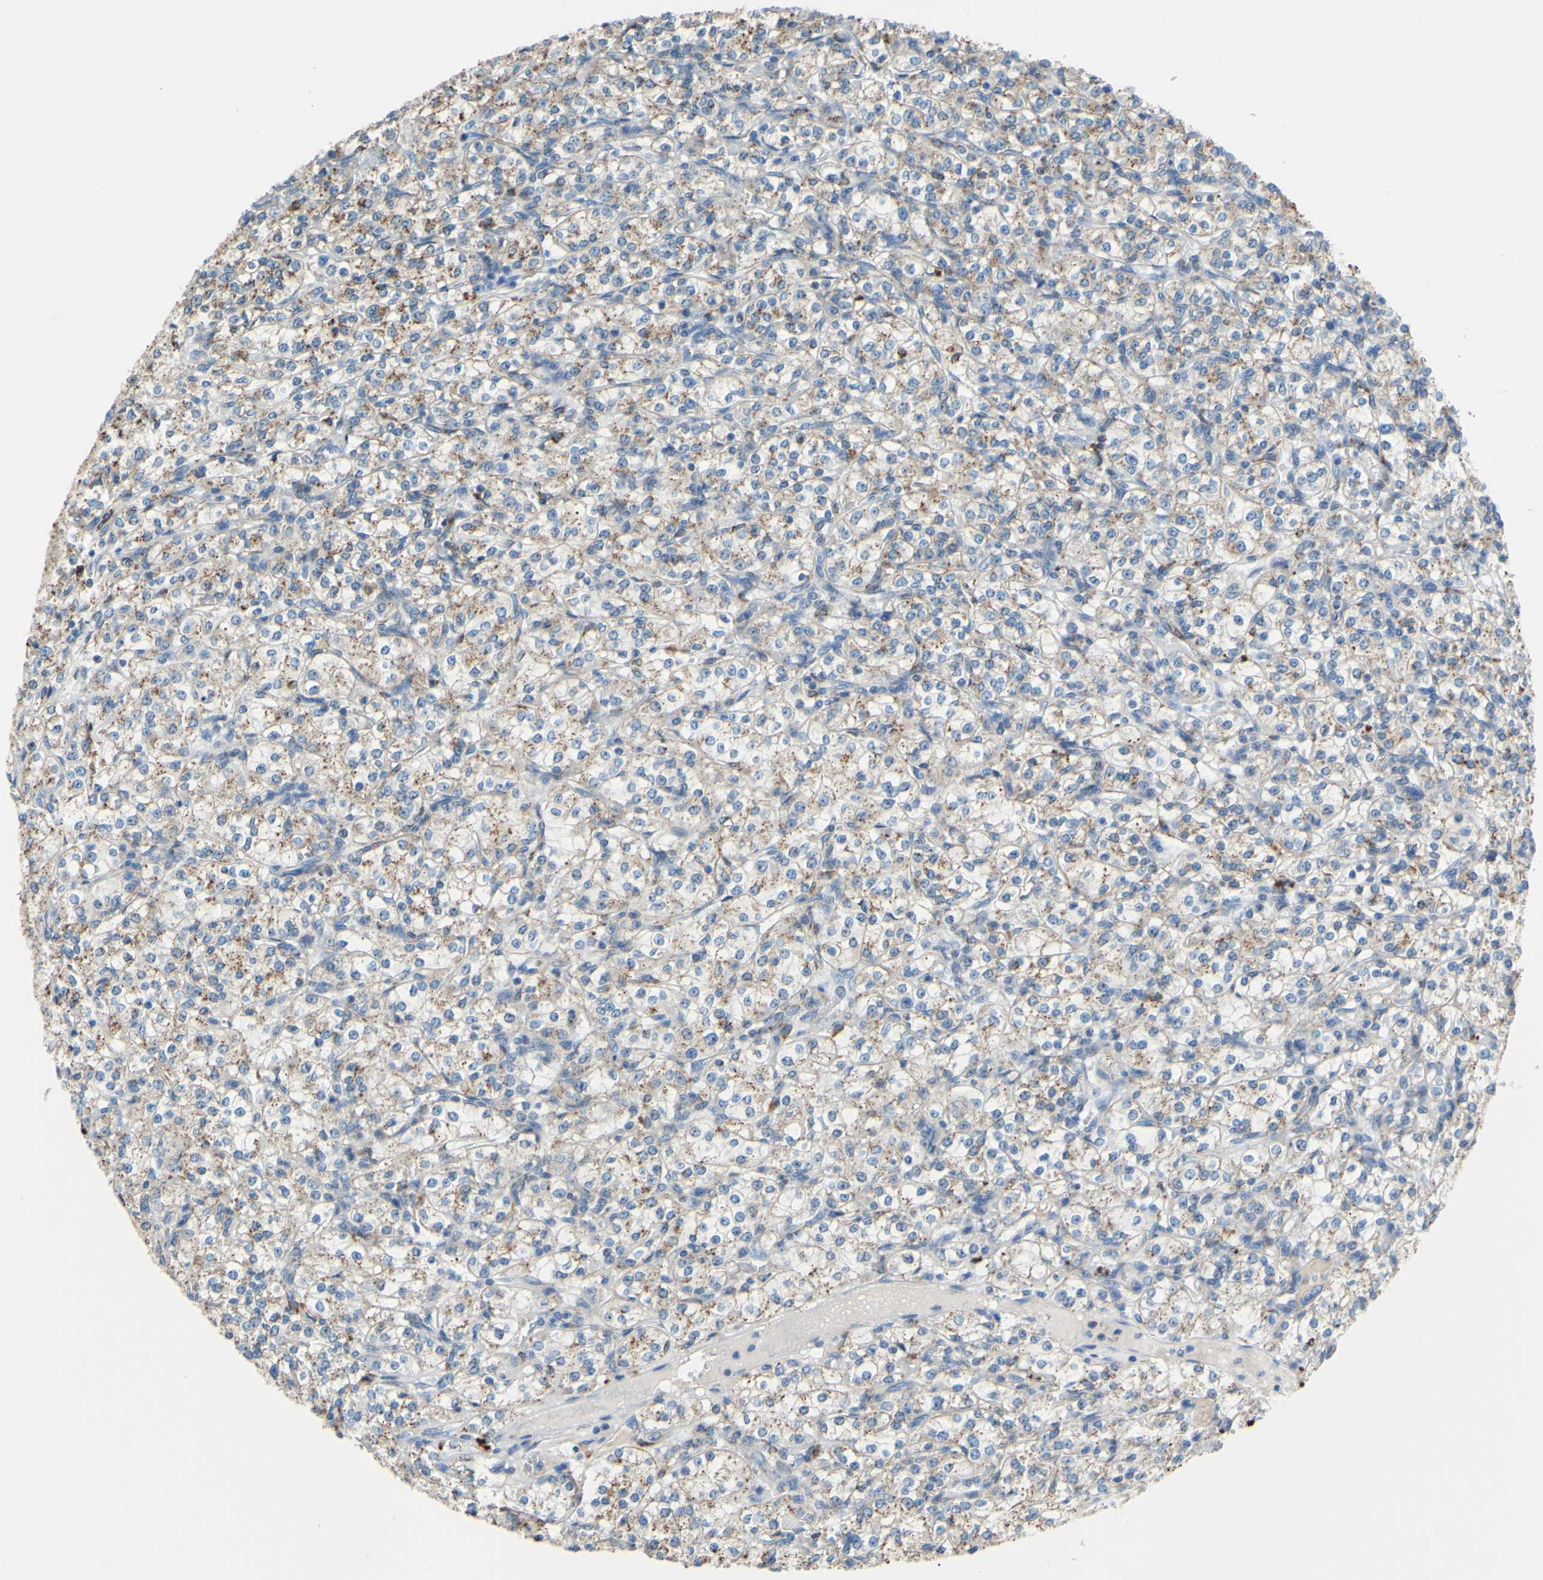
{"staining": {"intensity": "weak", "quantity": ">75%", "location": "cytoplasmic/membranous"}, "tissue": "renal cancer", "cell_type": "Tumor cells", "image_type": "cancer", "snomed": [{"axis": "morphology", "description": "Adenocarcinoma, NOS"}, {"axis": "topography", "description": "Kidney"}], "caption": "Immunohistochemical staining of human adenocarcinoma (renal) shows low levels of weak cytoplasmic/membranous staining in approximately >75% of tumor cells.", "gene": "CTSD", "patient": {"sex": "male", "age": 77}}